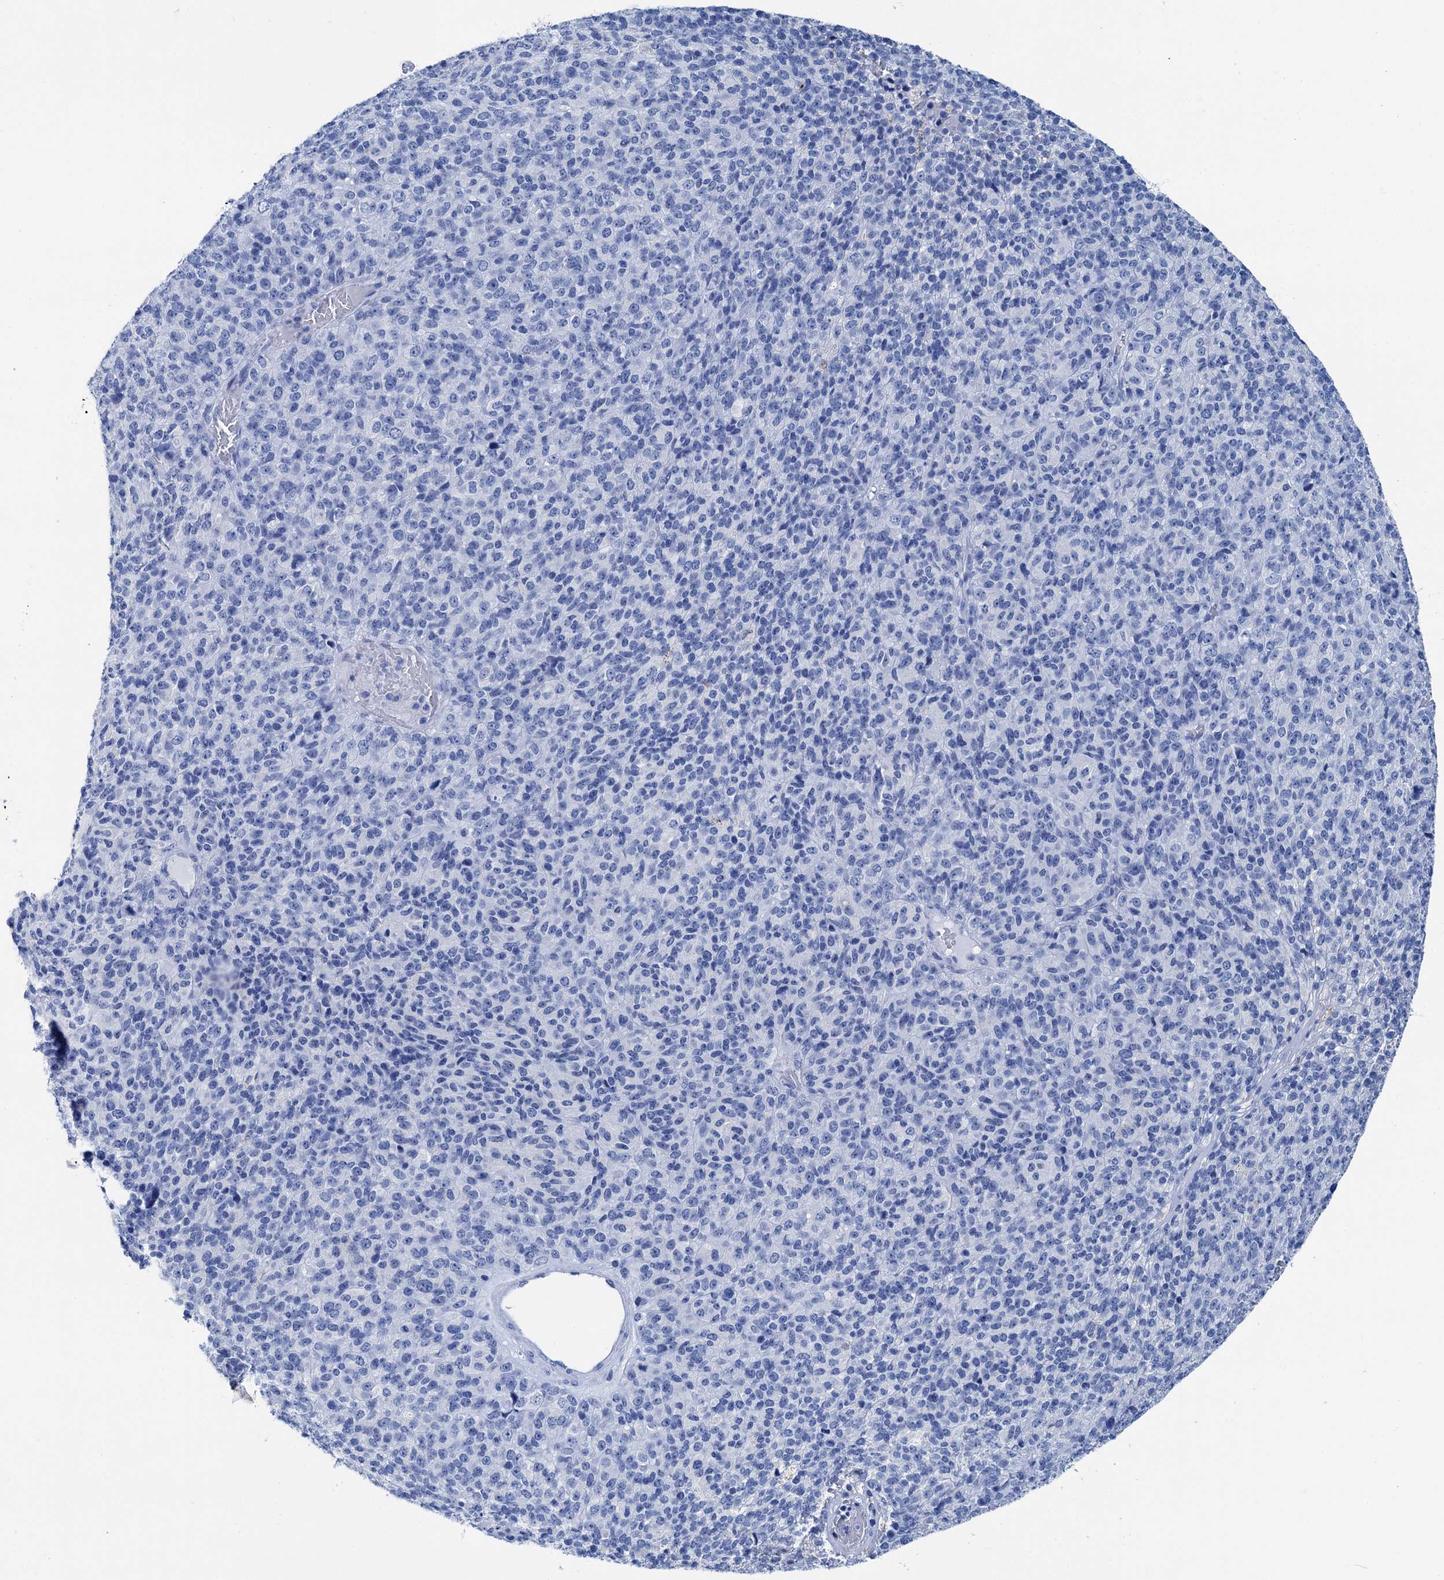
{"staining": {"intensity": "negative", "quantity": "none", "location": "none"}, "tissue": "melanoma", "cell_type": "Tumor cells", "image_type": "cancer", "snomed": [{"axis": "morphology", "description": "Malignant melanoma, Metastatic site"}, {"axis": "topography", "description": "Brain"}], "caption": "Immunohistochemistry (IHC) image of human malignant melanoma (metastatic site) stained for a protein (brown), which displays no staining in tumor cells.", "gene": "BRINP1", "patient": {"sex": "female", "age": 56}}